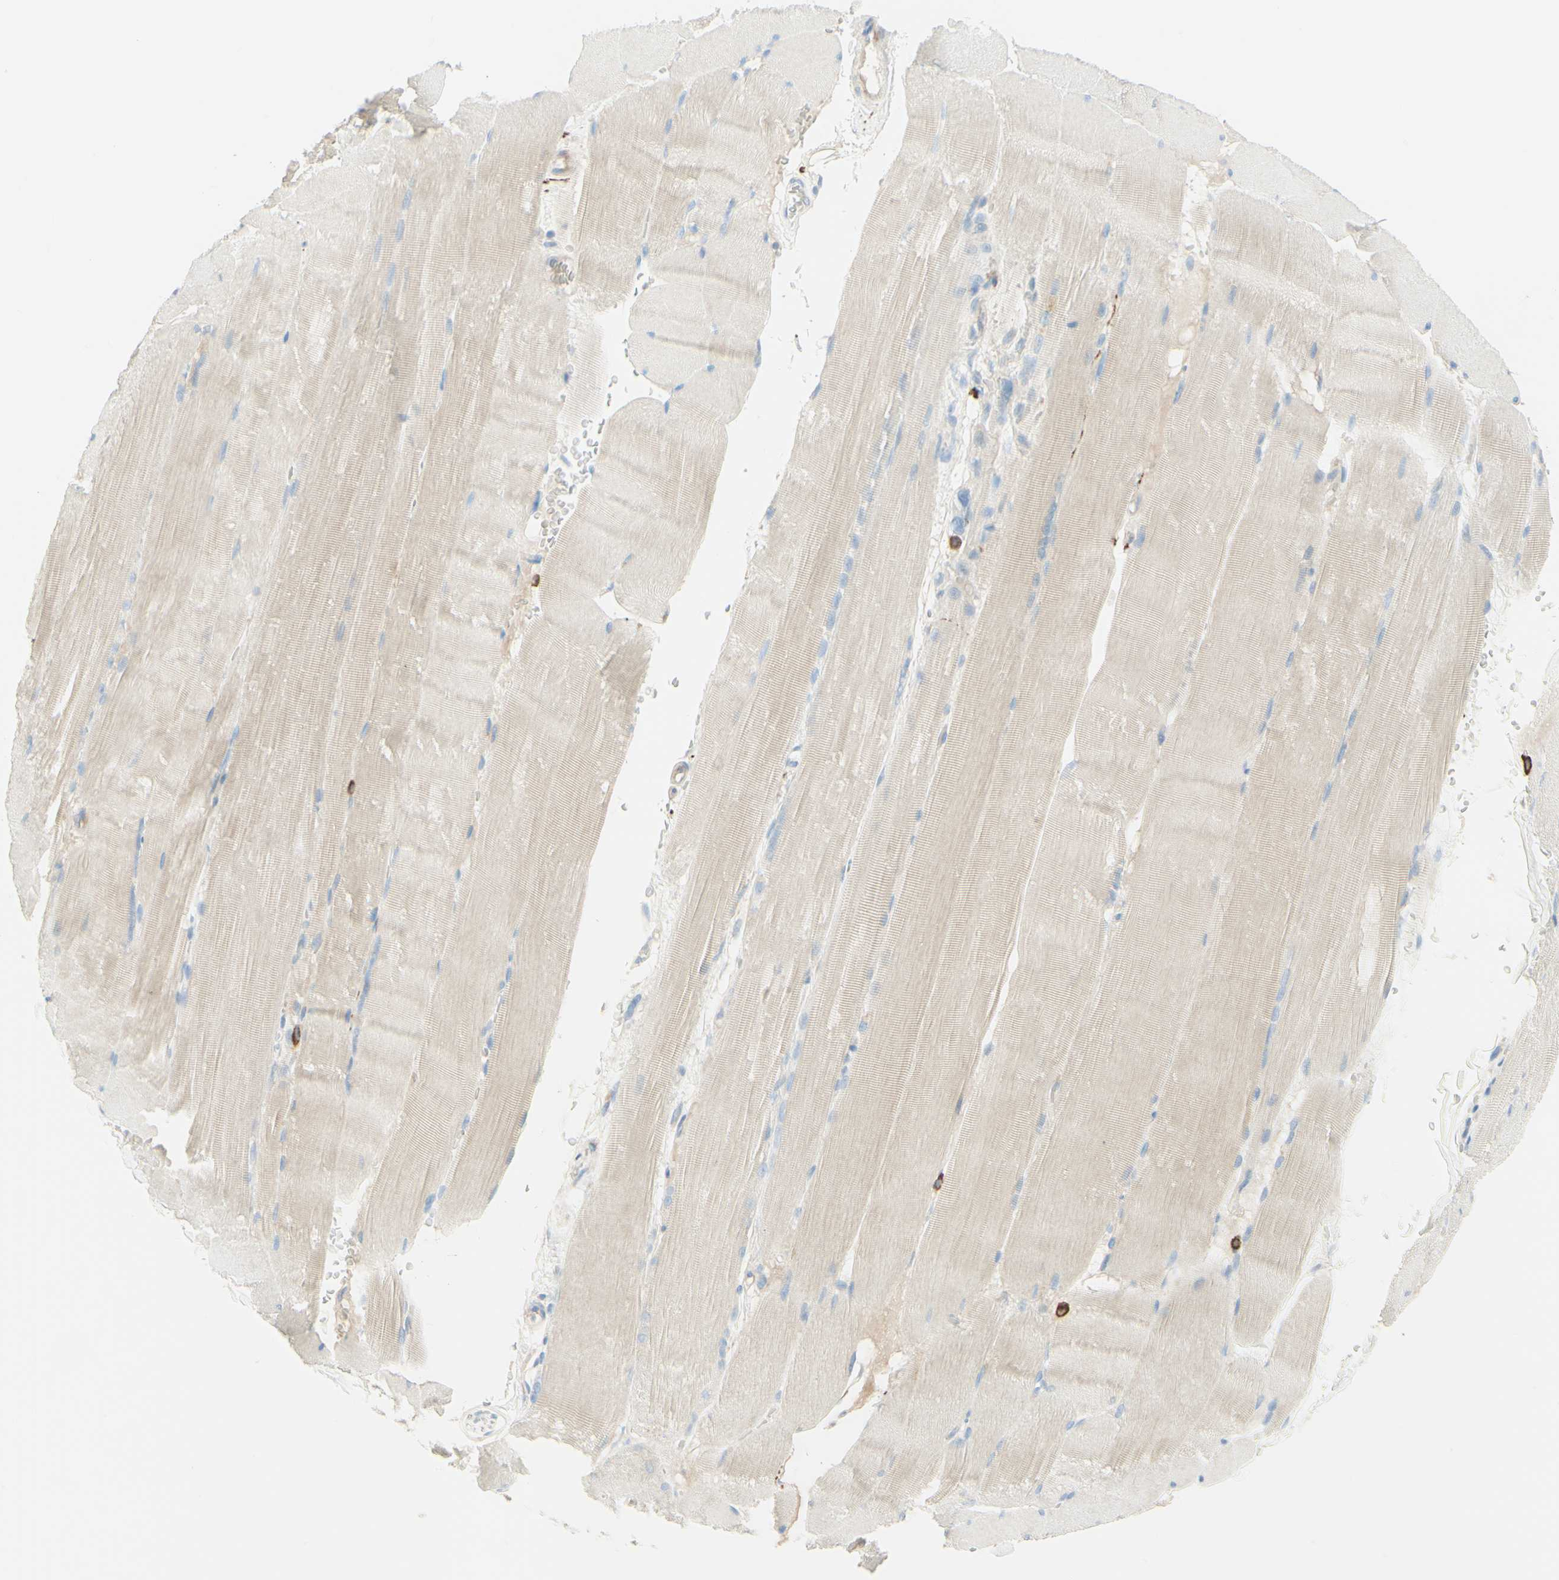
{"staining": {"intensity": "weak", "quantity": ">75%", "location": "cytoplasmic/membranous"}, "tissue": "skeletal muscle", "cell_type": "Myocytes", "image_type": "normal", "snomed": [{"axis": "morphology", "description": "Normal tissue, NOS"}, {"axis": "topography", "description": "Skin"}, {"axis": "topography", "description": "Skeletal muscle"}], "caption": "Protein expression by immunohistochemistry demonstrates weak cytoplasmic/membranous positivity in approximately >75% of myocytes in unremarkable skeletal muscle.", "gene": "ALCAM", "patient": {"sex": "male", "age": 83}}